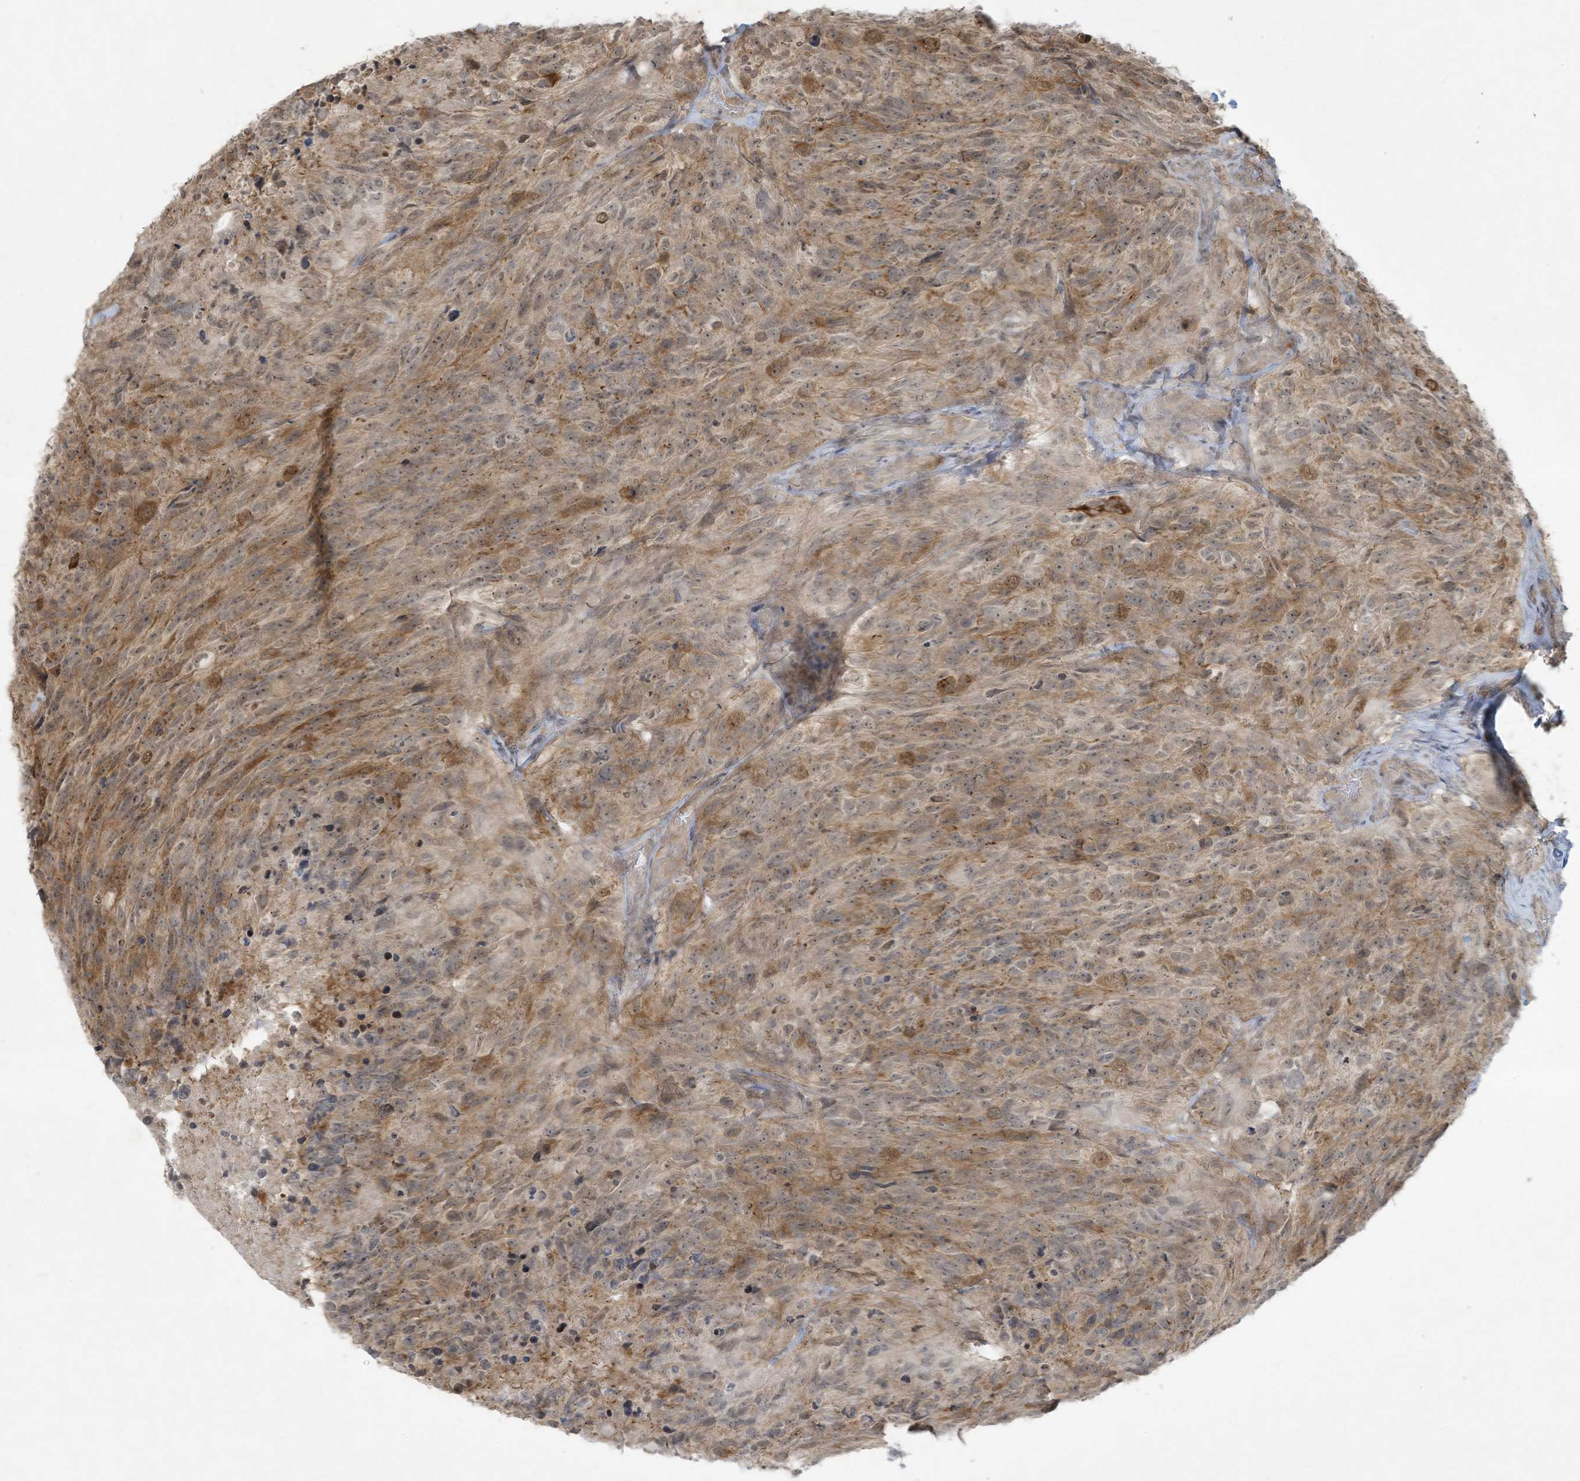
{"staining": {"intensity": "weak", "quantity": "25%-75%", "location": "nuclear"}, "tissue": "glioma", "cell_type": "Tumor cells", "image_type": "cancer", "snomed": [{"axis": "morphology", "description": "Glioma, malignant, High grade"}, {"axis": "topography", "description": "Brain"}], "caption": "The immunohistochemical stain shows weak nuclear positivity in tumor cells of glioma tissue. (DAB IHC with brightfield microscopy, high magnification).", "gene": "ZNF263", "patient": {"sex": "male", "age": 69}}